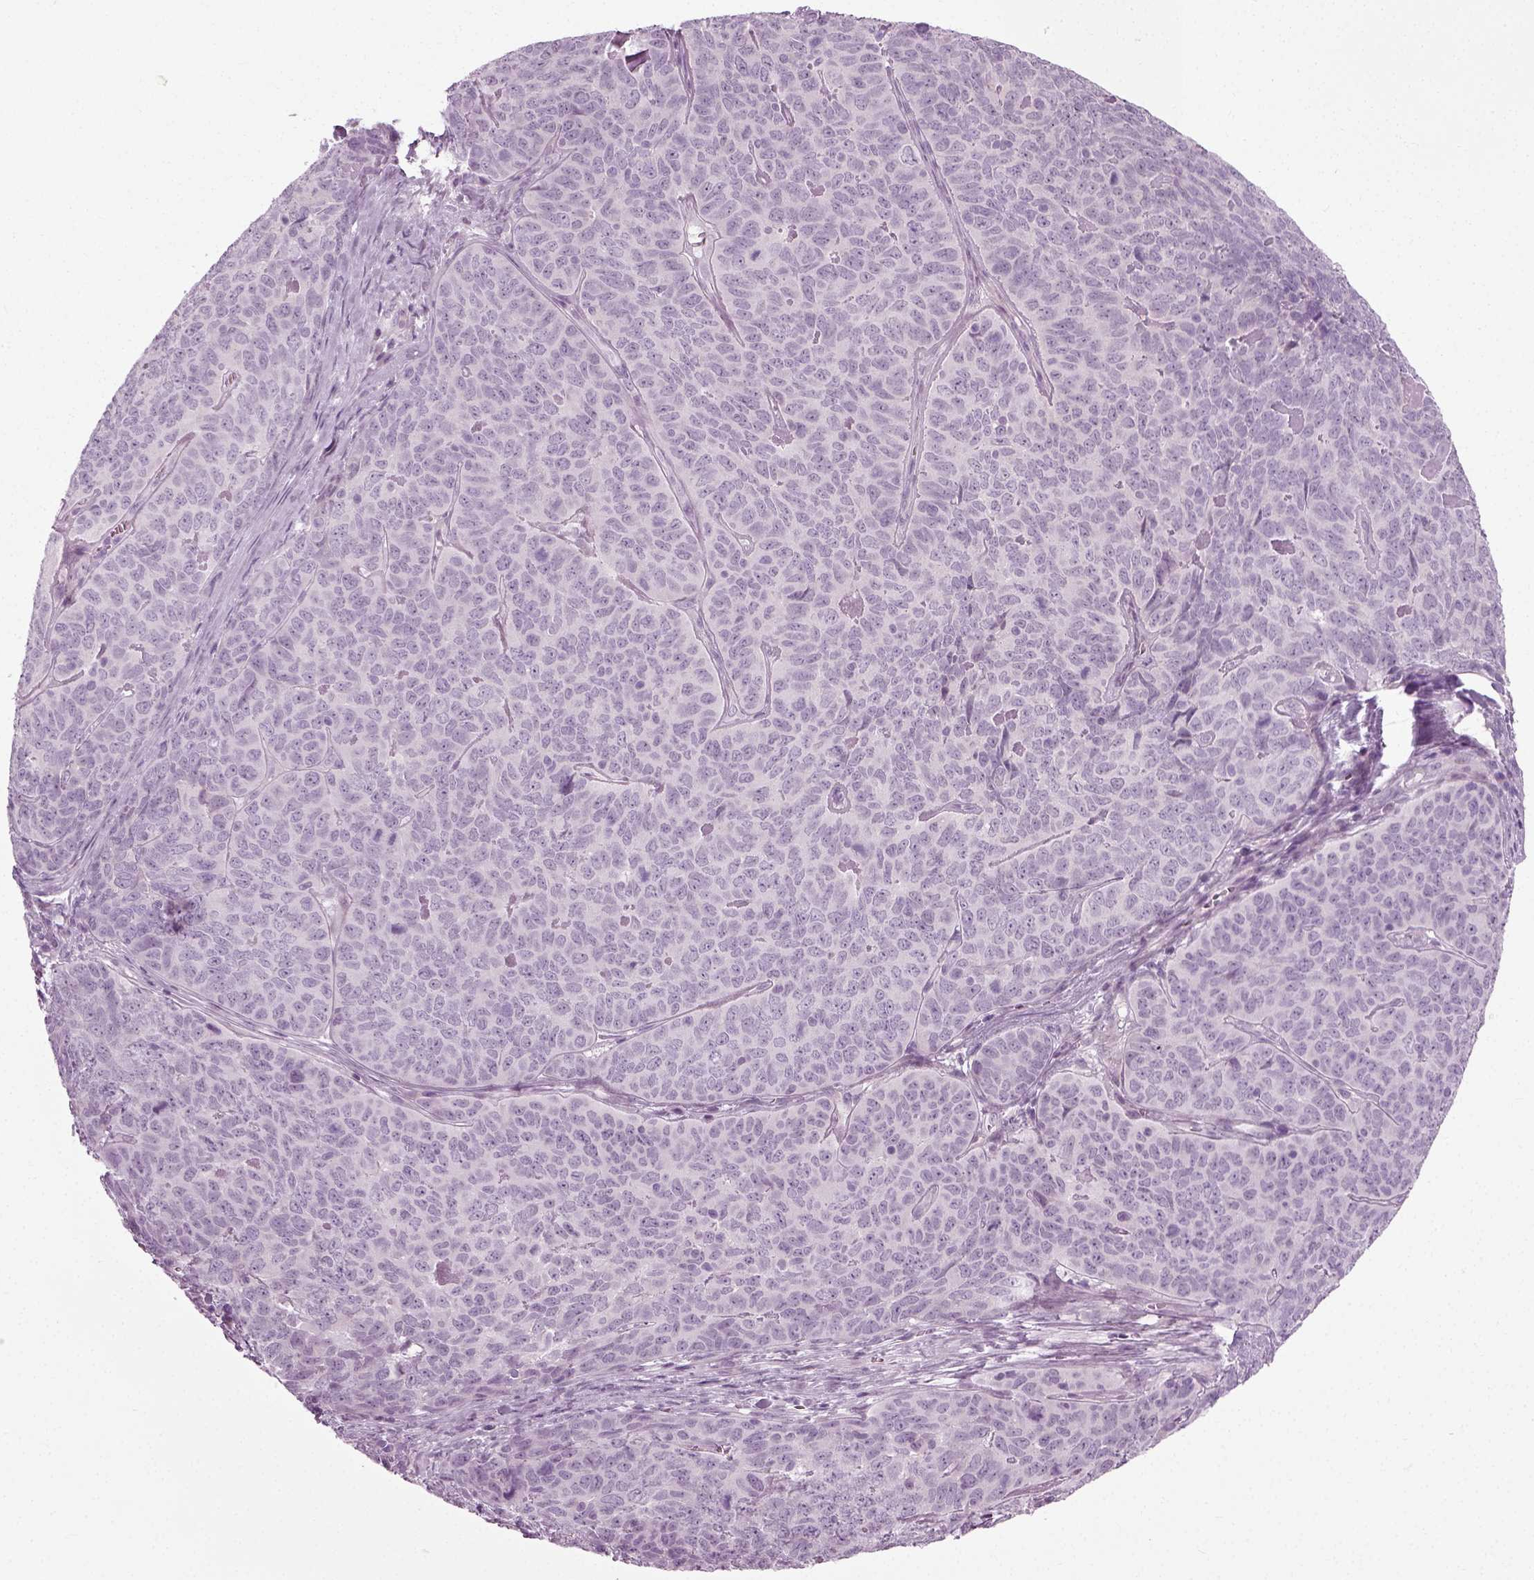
{"staining": {"intensity": "negative", "quantity": "none", "location": "none"}, "tissue": "skin cancer", "cell_type": "Tumor cells", "image_type": "cancer", "snomed": [{"axis": "morphology", "description": "Squamous cell carcinoma, NOS"}, {"axis": "topography", "description": "Skin"}, {"axis": "topography", "description": "Anal"}], "caption": "Skin squamous cell carcinoma was stained to show a protein in brown. There is no significant staining in tumor cells.", "gene": "SCG5", "patient": {"sex": "female", "age": 51}}